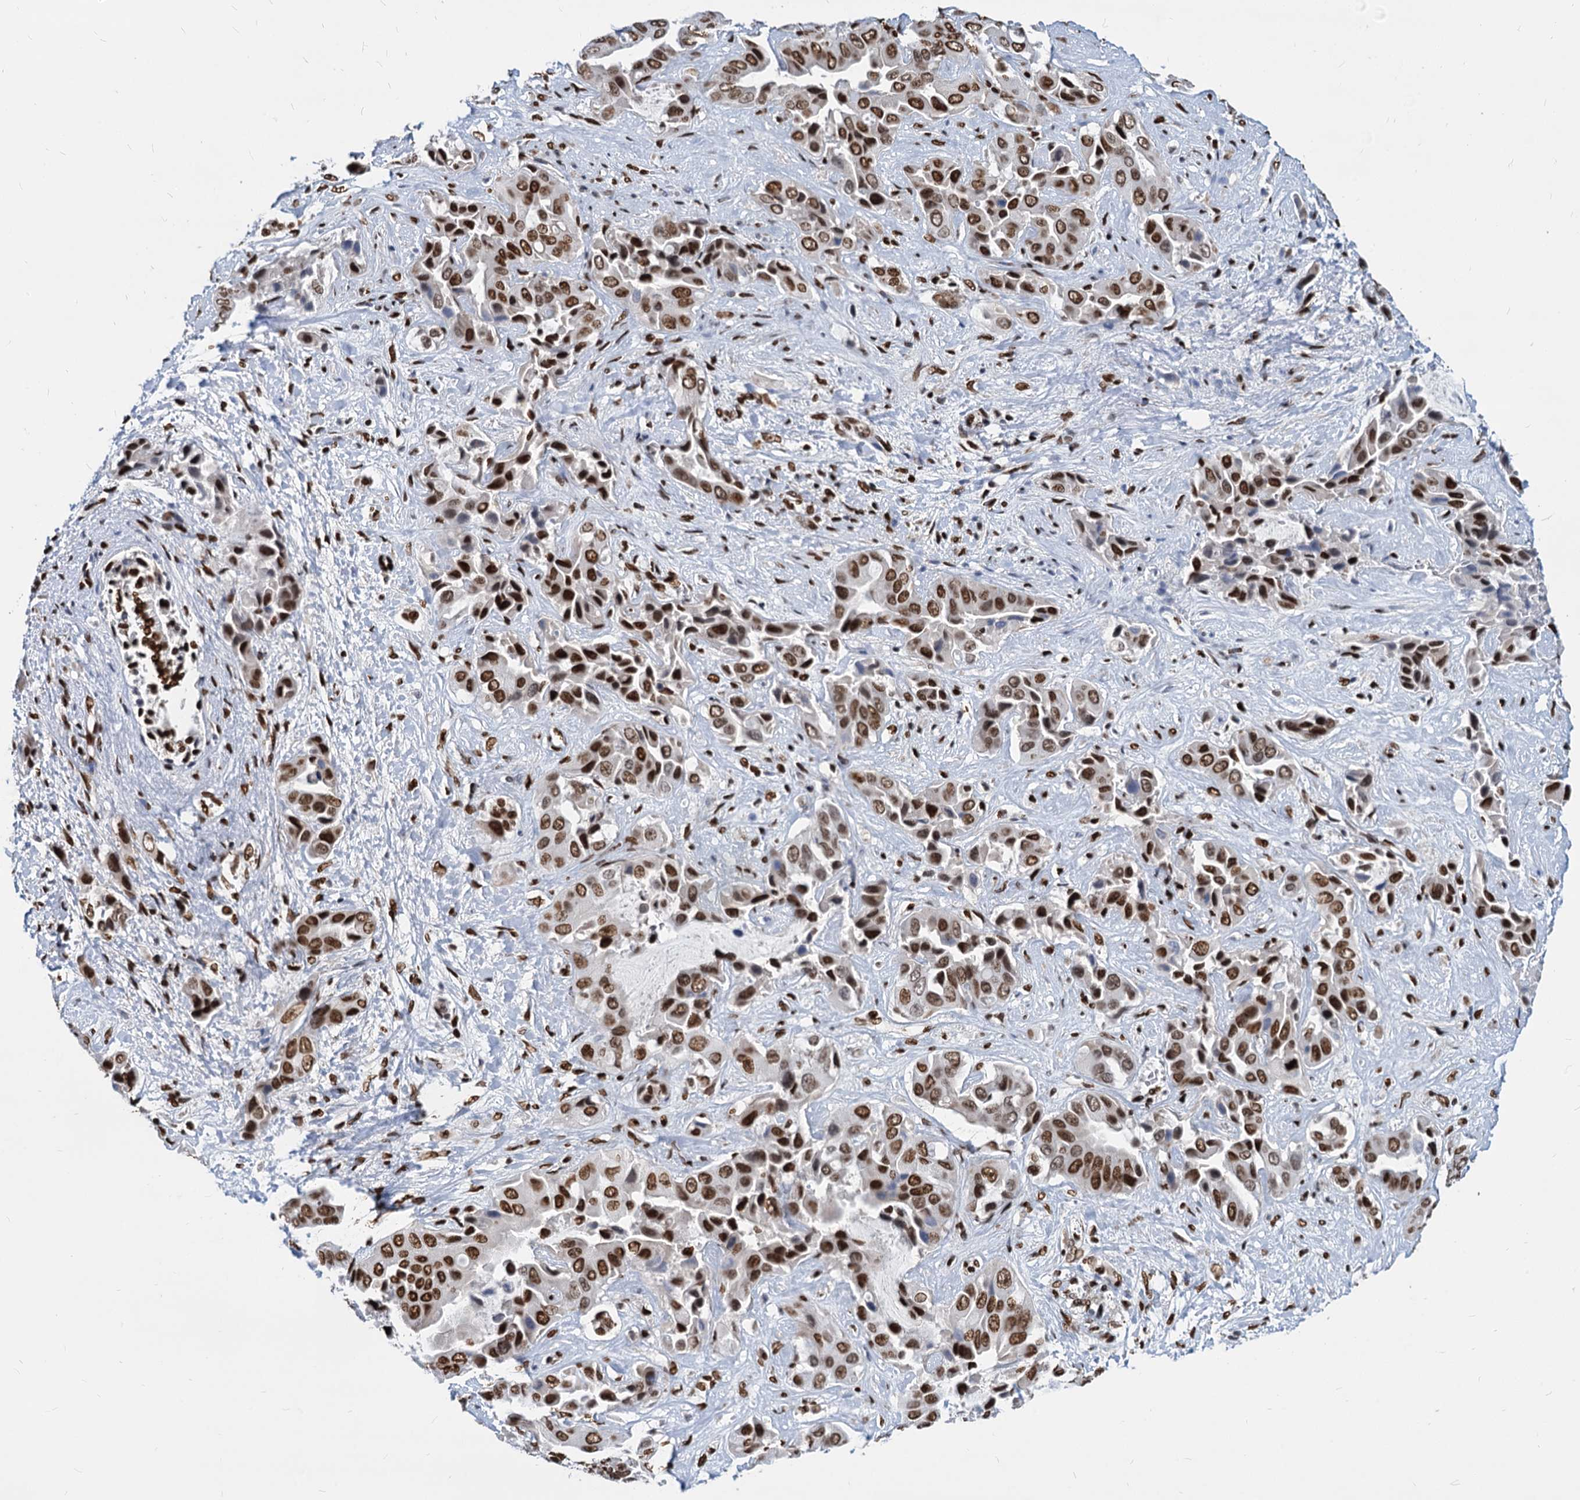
{"staining": {"intensity": "strong", "quantity": ">75%", "location": "nuclear"}, "tissue": "liver cancer", "cell_type": "Tumor cells", "image_type": "cancer", "snomed": [{"axis": "morphology", "description": "Cholangiocarcinoma"}, {"axis": "topography", "description": "Liver"}], "caption": "A histopathology image of human cholangiocarcinoma (liver) stained for a protein demonstrates strong nuclear brown staining in tumor cells.", "gene": "MECP2", "patient": {"sex": "female", "age": 52}}